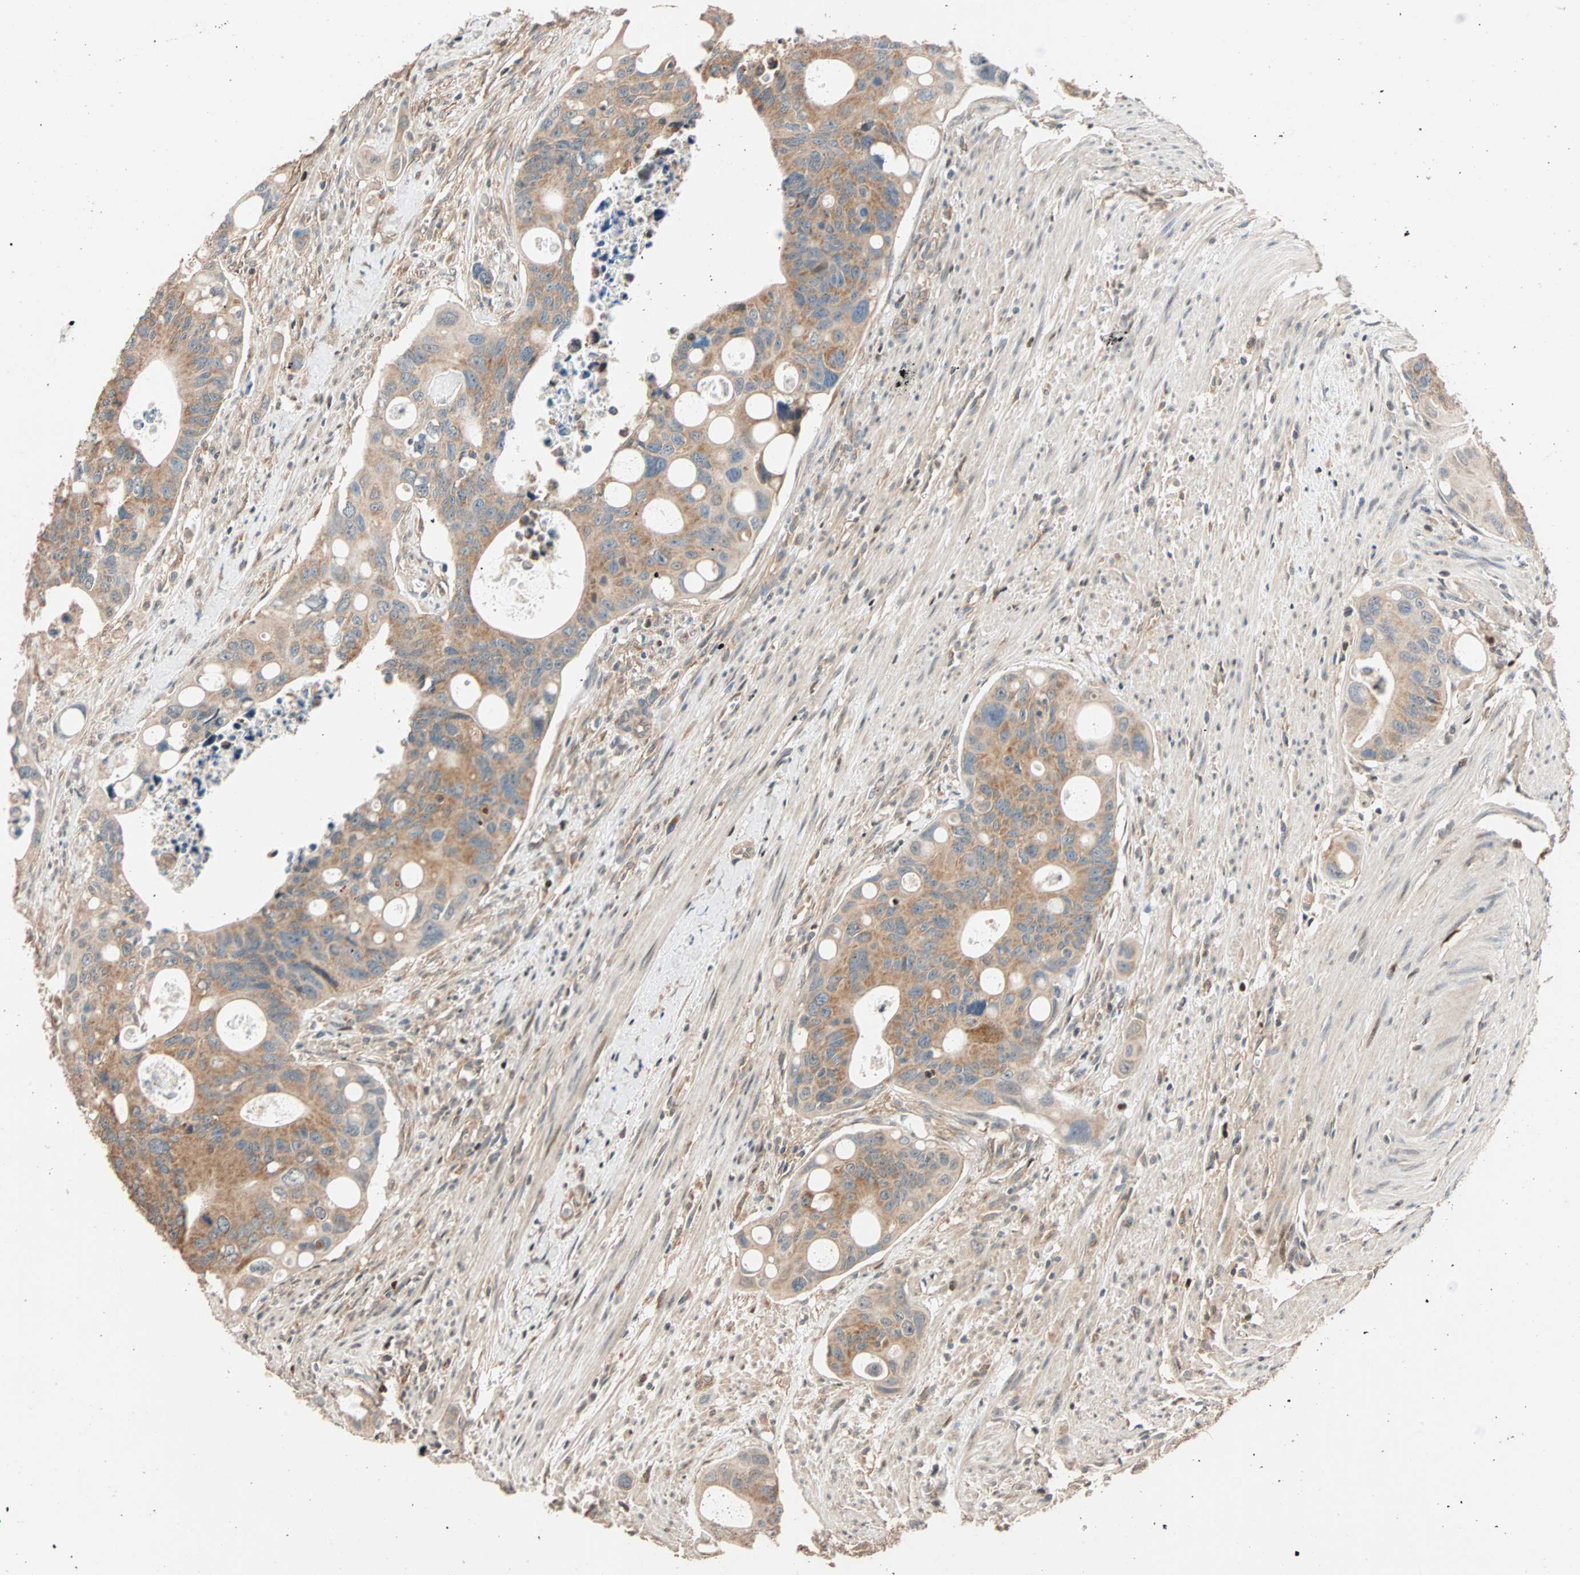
{"staining": {"intensity": "moderate", "quantity": ">75%", "location": "cytoplasmic/membranous"}, "tissue": "colorectal cancer", "cell_type": "Tumor cells", "image_type": "cancer", "snomed": [{"axis": "morphology", "description": "Adenocarcinoma, NOS"}, {"axis": "topography", "description": "Colon"}], "caption": "A medium amount of moderate cytoplasmic/membranous positivity is identified in approximately >75% of tumor cells in colorectal adenocarcinoma tissue.", "gene": "HECW1", "patient": {"sex": "female", "age": 57}}